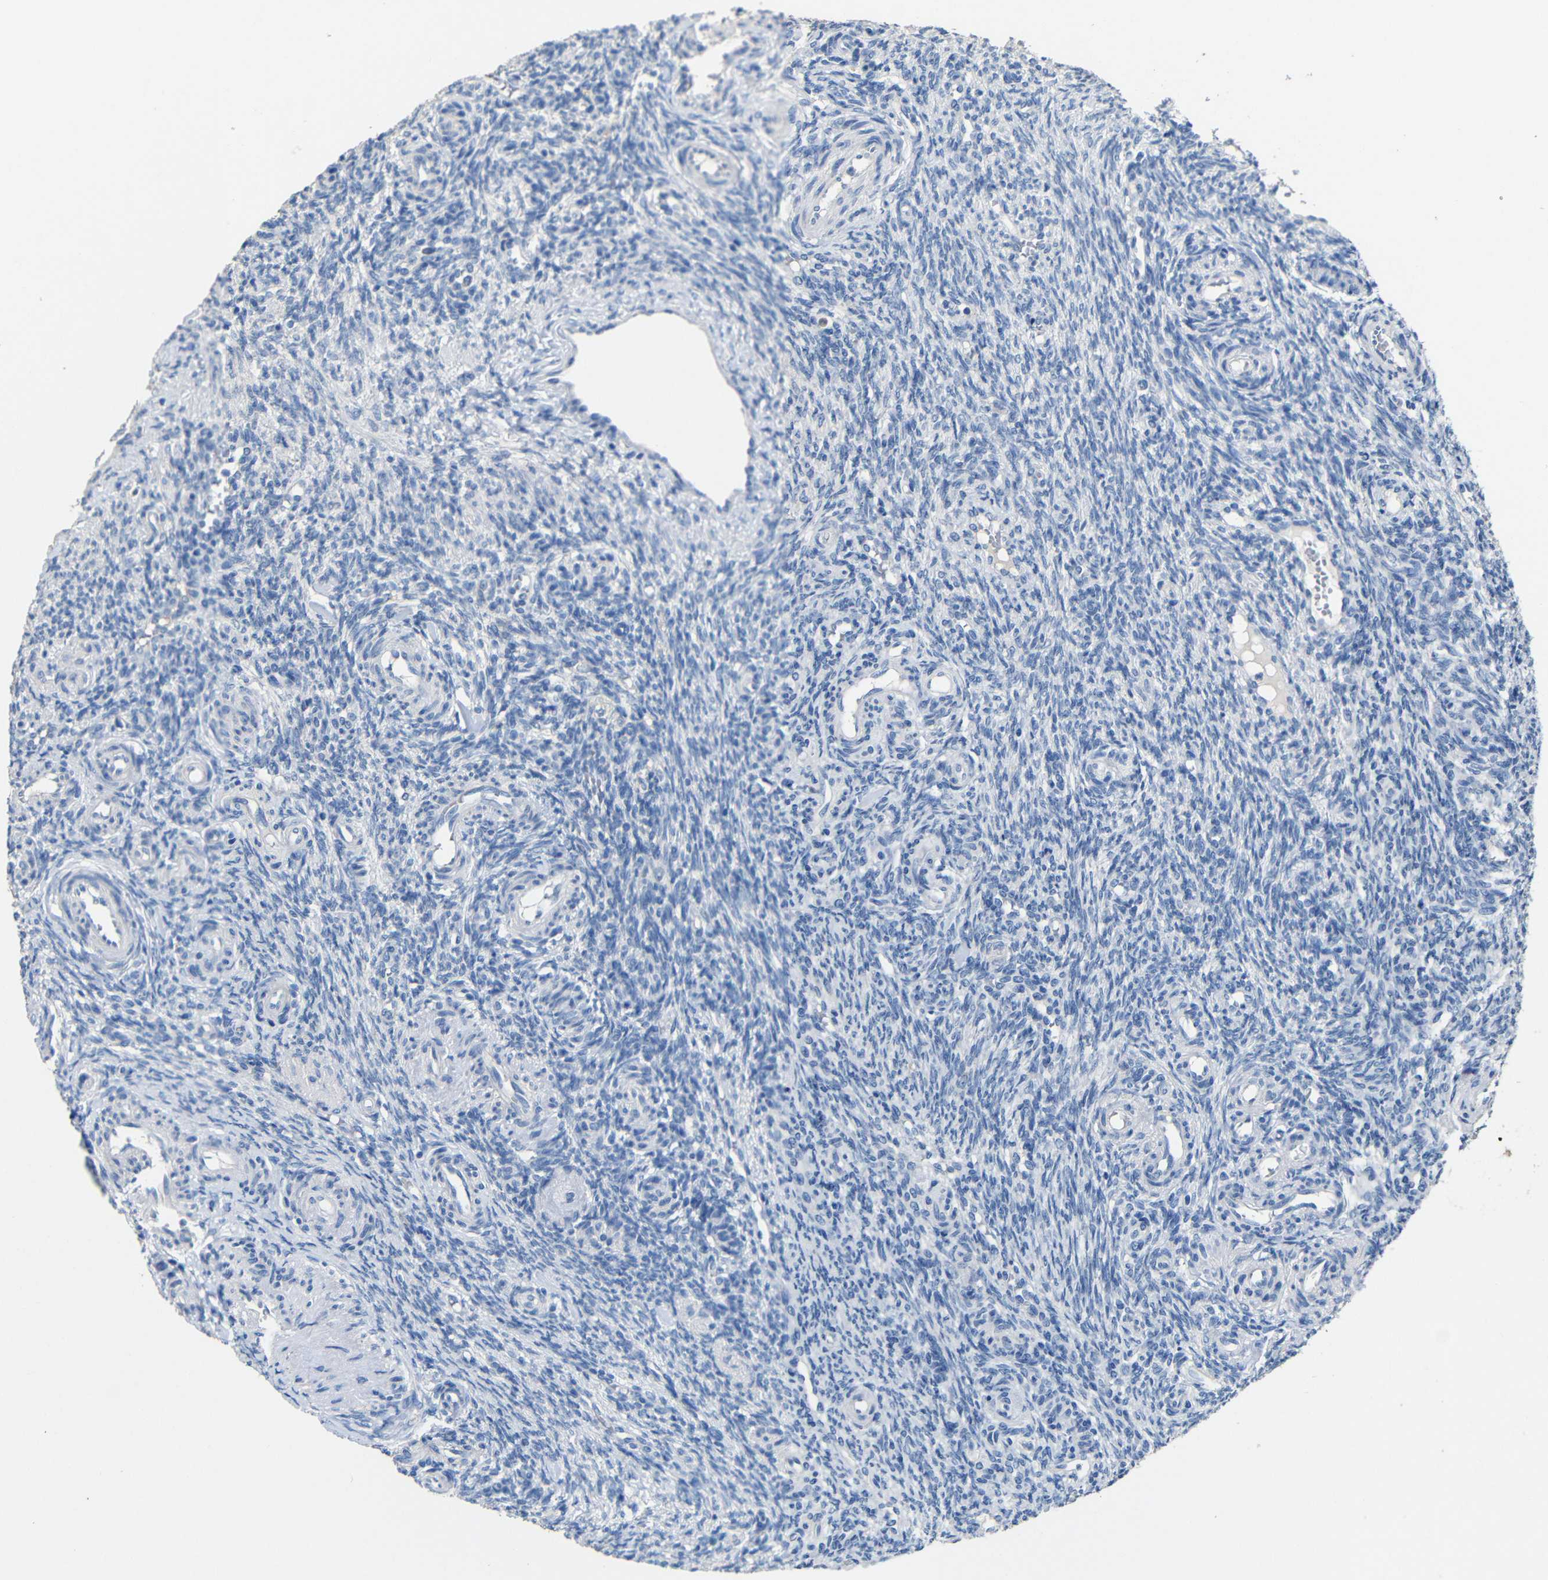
{"staining": {"intensity": "negative", "quantity": "none", "location": "none"}, "tissue": "ovary", "cell_type": "Ovarian stroma cells", "image_type": "normal", "snomed": [{"axis": "morphology", "description": "Normal tissue, NOS"}, {"axis": "topography", "description": "Ovary"}], "caption": "DAB immunohistochemical staining of normal human ovary displays no significant positivity in ovarian stroma cells. (Brightfield microscopy of DAB immunohistochemistry (IHC) at high magnification).", "gene": "ACKR2", "patient": {"sex": "female", "age": 41}}